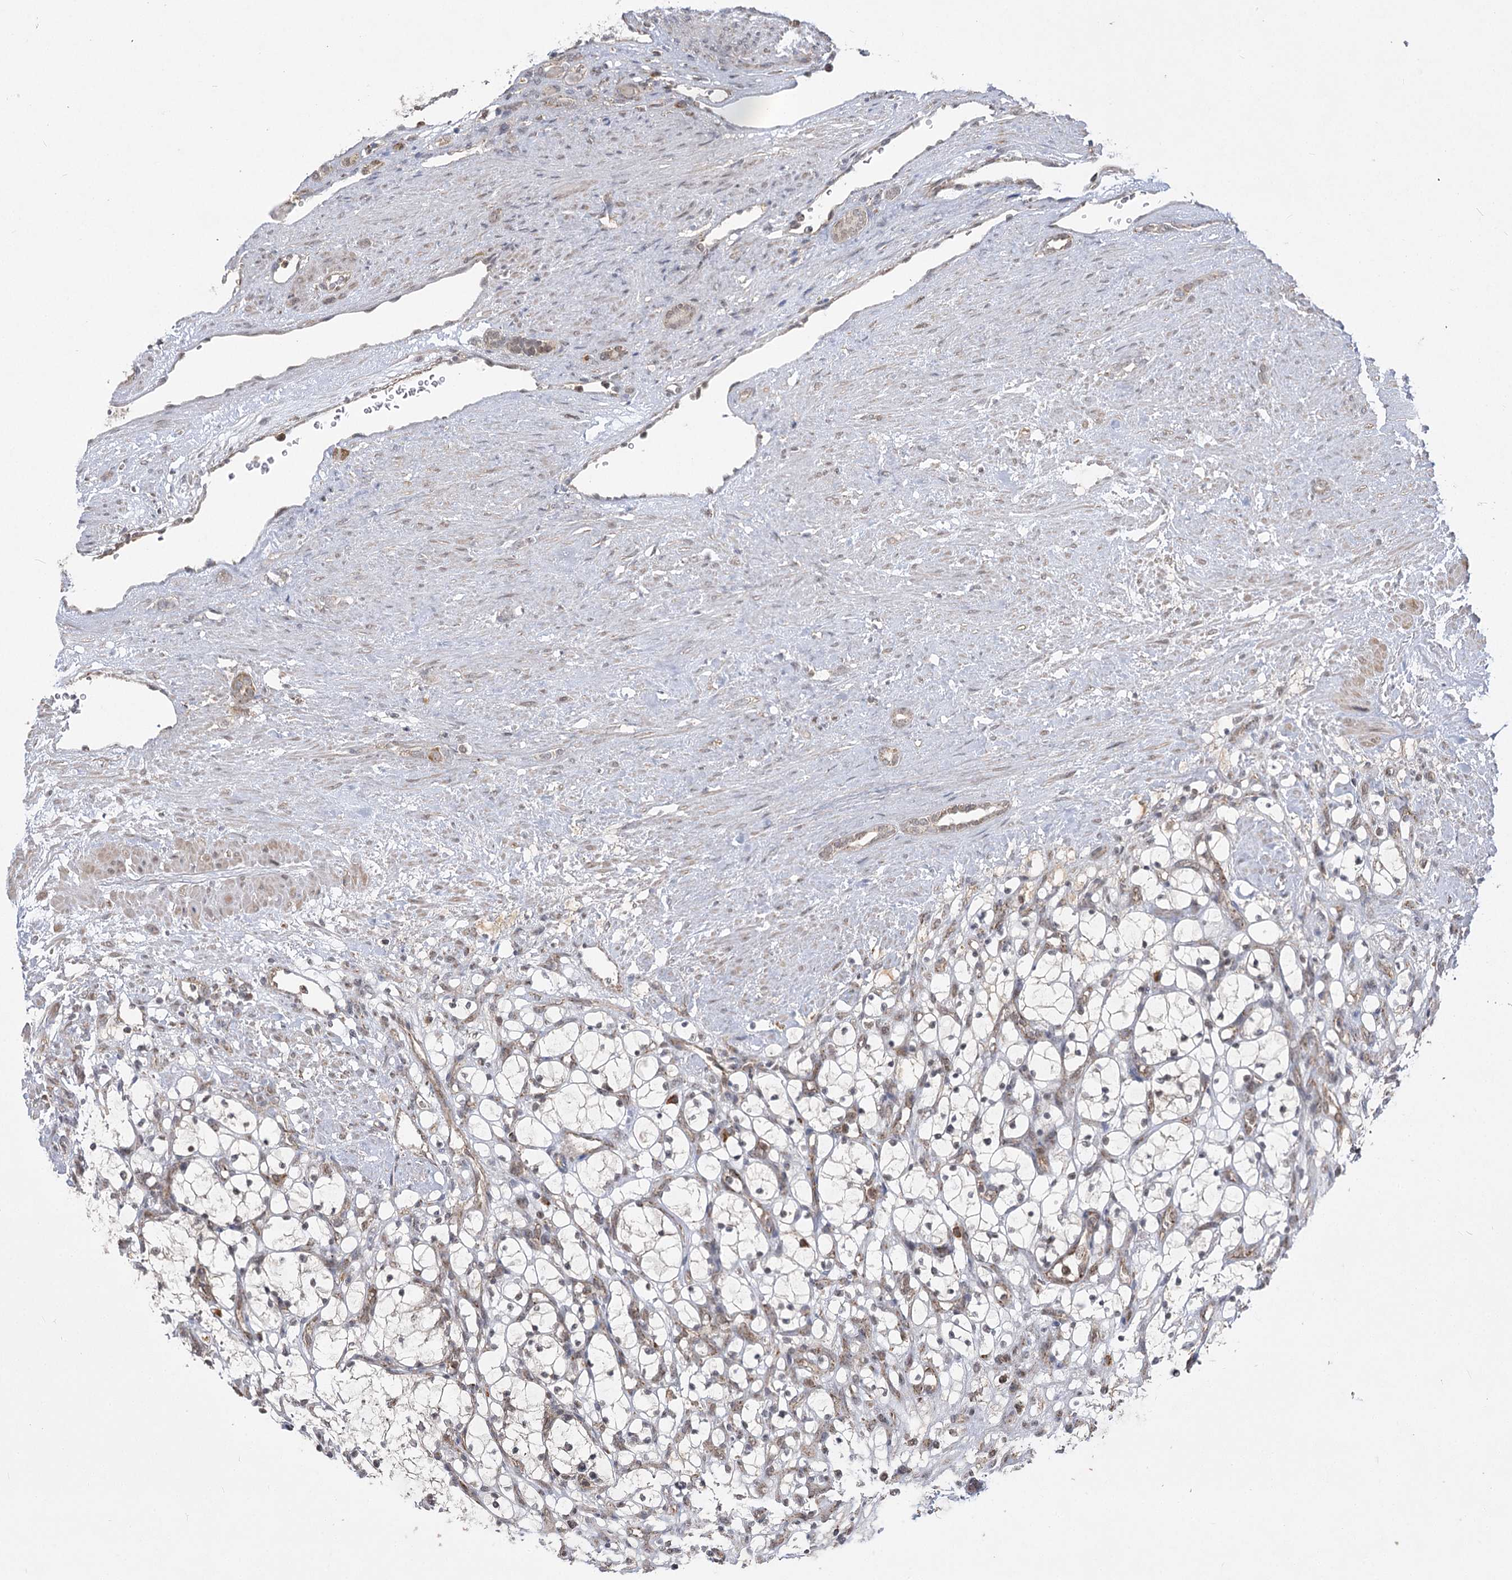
{"staining": {"intensity": "negative", "quantity": "none", "location": "none"}, "tissue": "renal cancer", "cell_type": "Tumor cells", "image_type": "cancer", "snomed": [{"axis": "morphology", "description": "Adenocarcinoma, NOS"}, {"axis": "topography", "description": "Kidney"}], "caption": "DAB (3,3'-diaminobenzidine) immunohistochemical staining of human adenocarcinoma (renal) exhibits no significant staining in tumor cells.", "gene": "SLC4A1AP", "patient": {"sex": "female", "age": 69}}